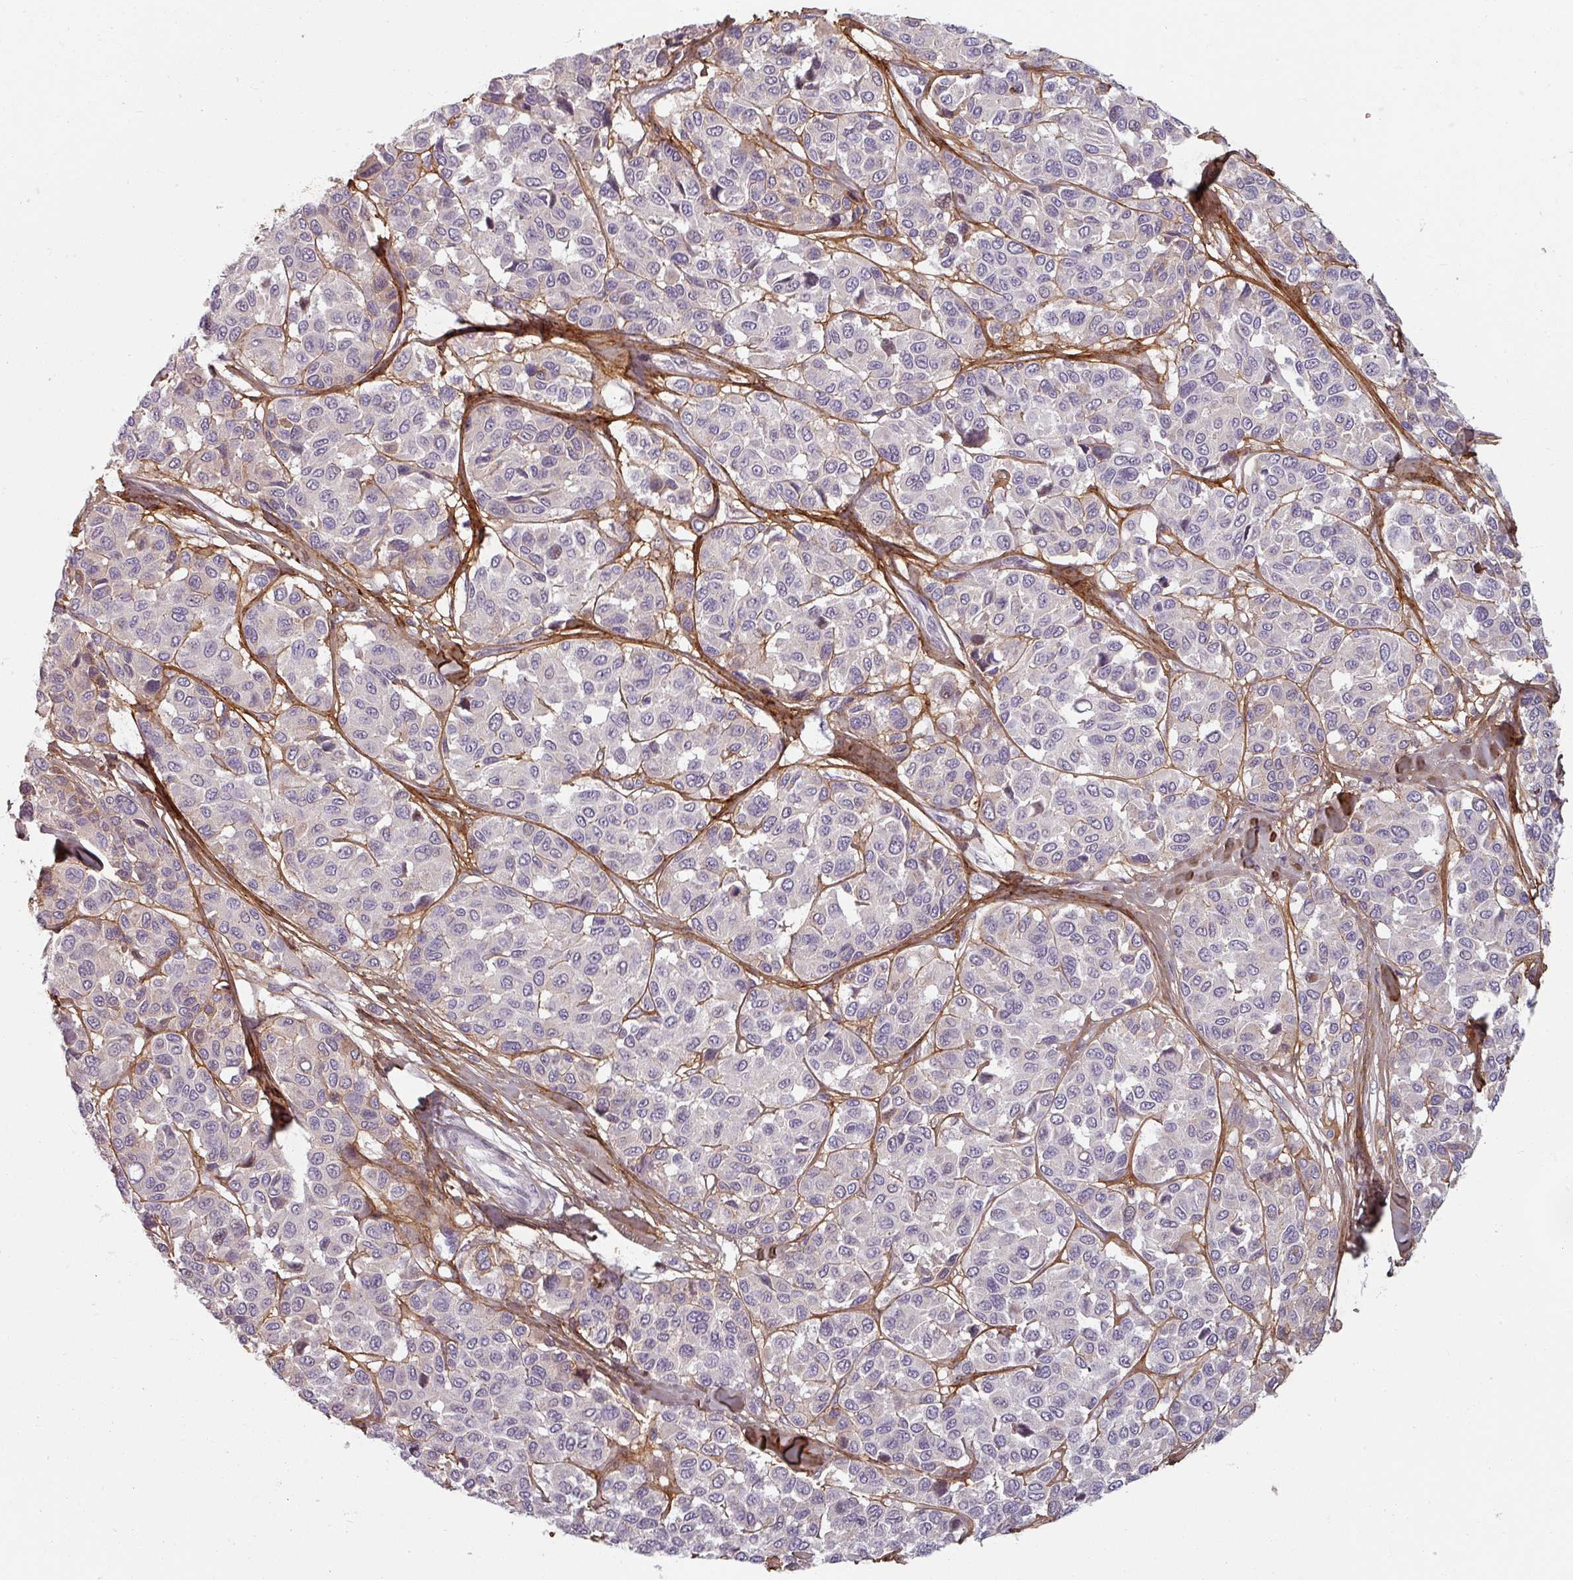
{"staining": {"intensity": "weak", "quantity": "<25%", "location": "cytoplasmic/membranous"}, "tissue": "melanoma", "cell_type": "Tumor cells", "image_type": "cancer", "snomed": [{"axis": "morphology", "description": "Malignant melanoma, NOS"}, {"axis": "topography", "description": "Skin"}], "caption": "DAB immunohistochemical staining of malignant melanoma shows no significant expression in tumor cells.", "gene": "CYB5RL", "patient": {"sex": "female", "age": 66}}